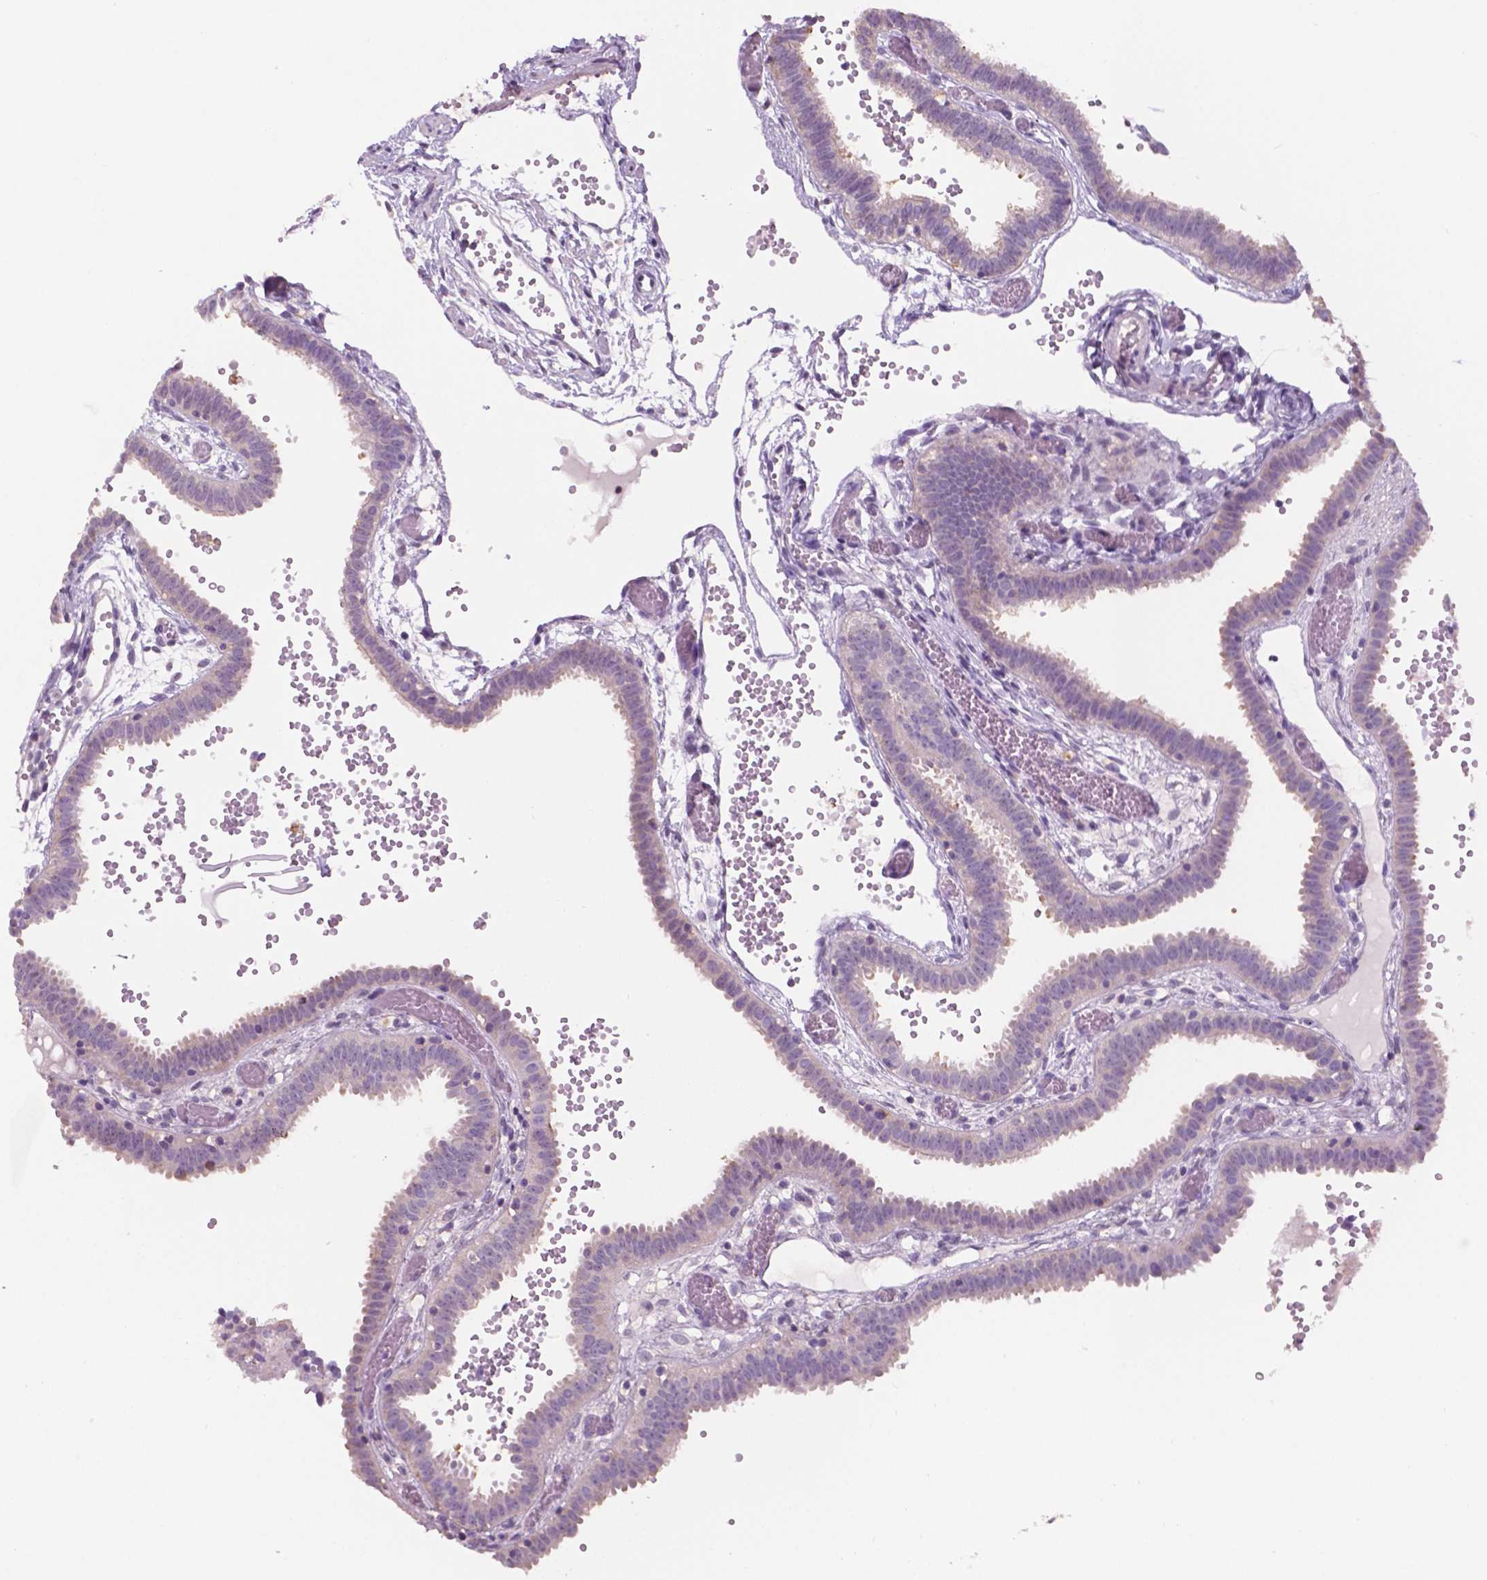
{"staining": {"intensity": "weak", "quantity": "<25%", "location": "cytoplasmic/membranous"}, "tissue": "fallopian tube", "cell_type": "Glandular cells", "image_type": "normal", "snomed": [{"axis": "morphology", "description": "Normal tissue, NOS"}, {"axis": "topography", "description": "Fallopian tube"}], "caption": "IHC histopathology image of normal fallopian tube: human fallopian tube stained with DAB shows no significant protein staining in glandular cells.", "gene": "SBSN", "patient": {"sex": "female", "age": 37}}